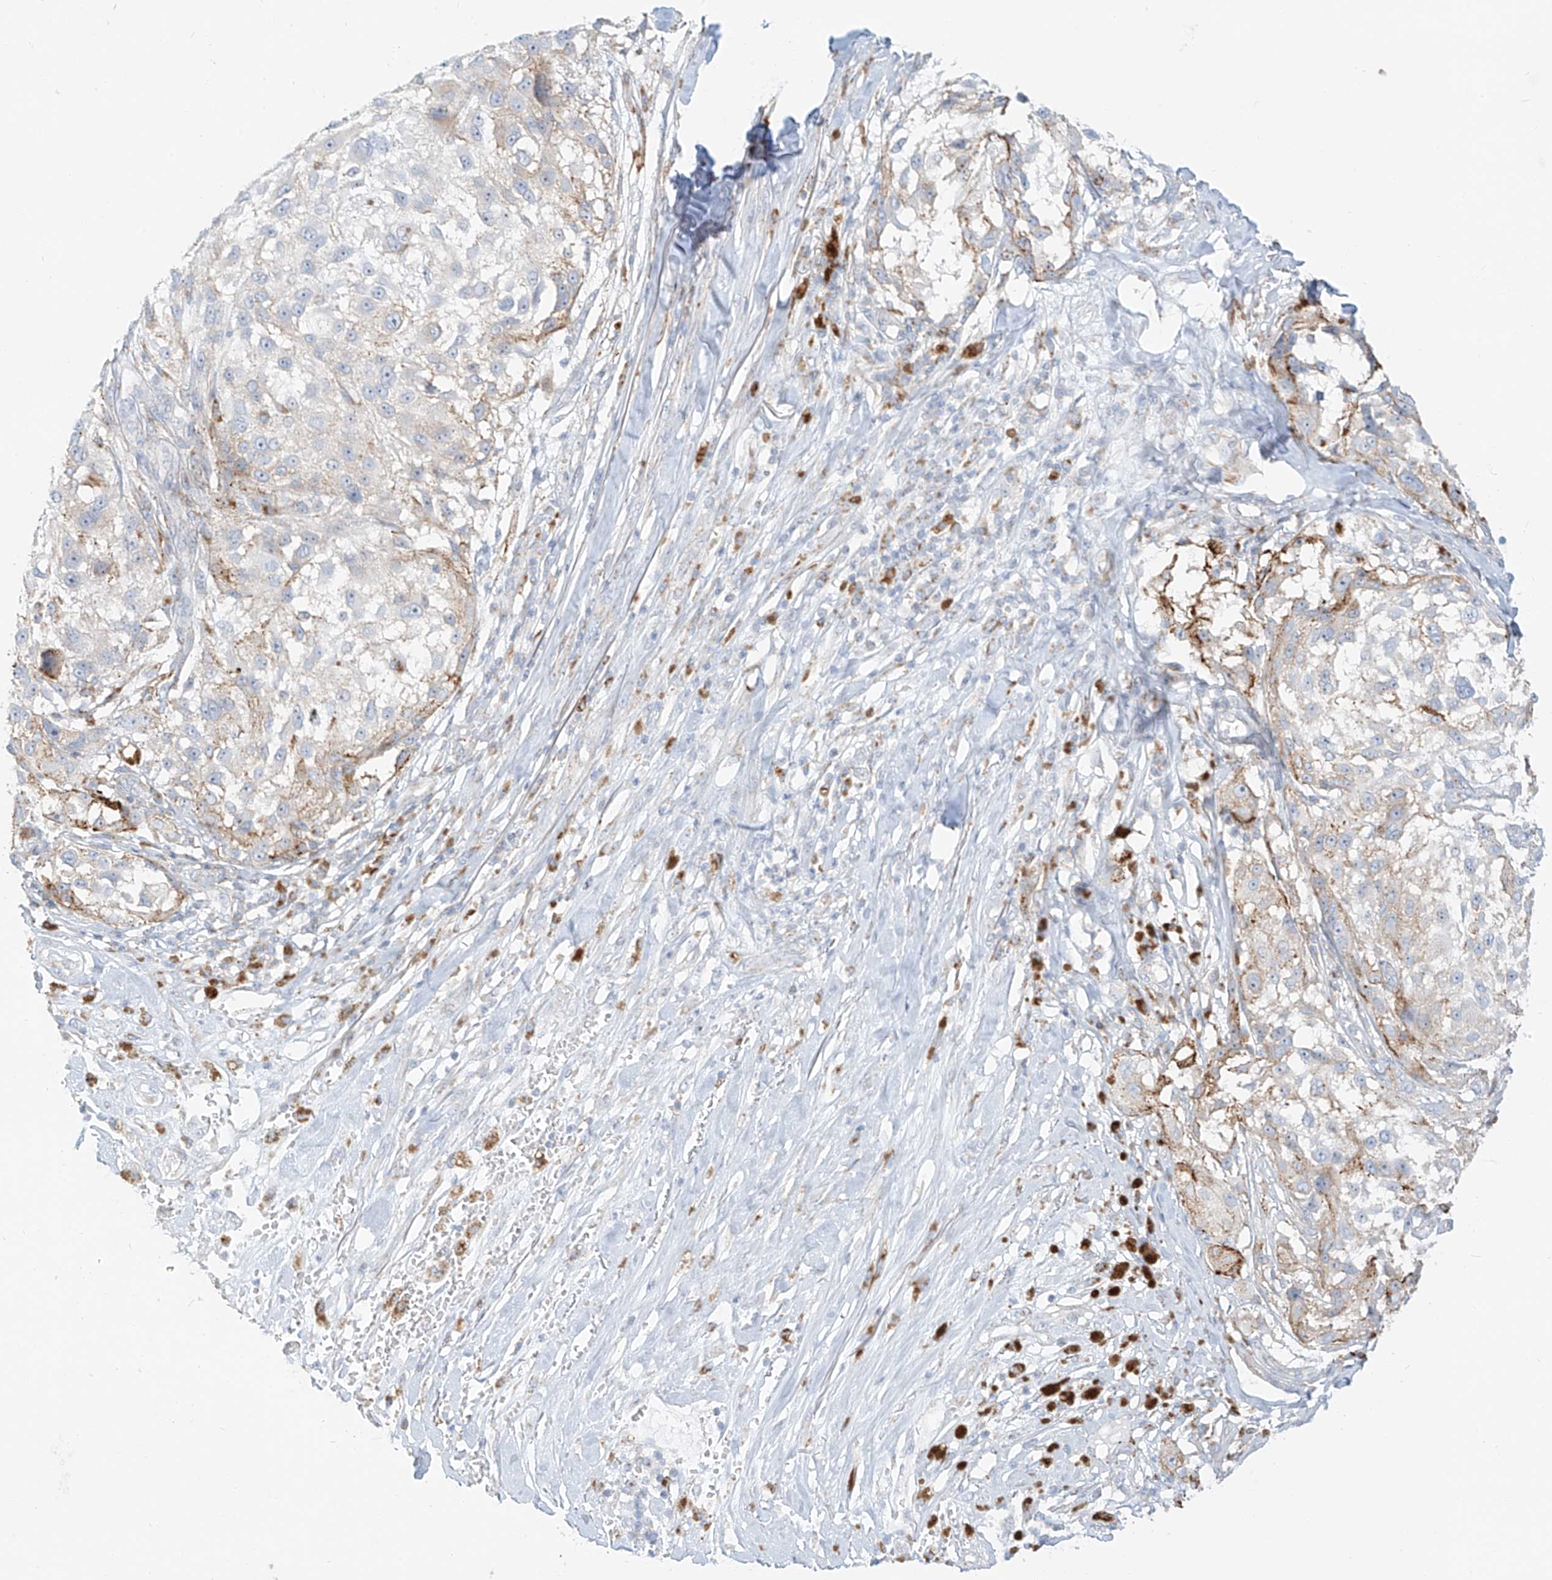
{"staining": {"intensity": "moderate", "quantity": "<25%", "location": "cytoplasmic/membranous"}, "tissue": "melanoma", "cell_type": "Tumor cells", "image_type": "cancer", "snomed": [{"axis": "morphology", "description": "Necrosis, NOS"}, {"axis": "morphology", "description": "Malignant melanoma, NOS"}, {"axis": "topography", "description": "Skin"}], "caption": "Immunohistochemical staining of human malignant melanoma exhibits low levels of moderate cytoplasmic/membranous positivity in about <25% of tumor cells.", "gene": "SLC35F6", "patient": {"sex": "female", "age": 87}}